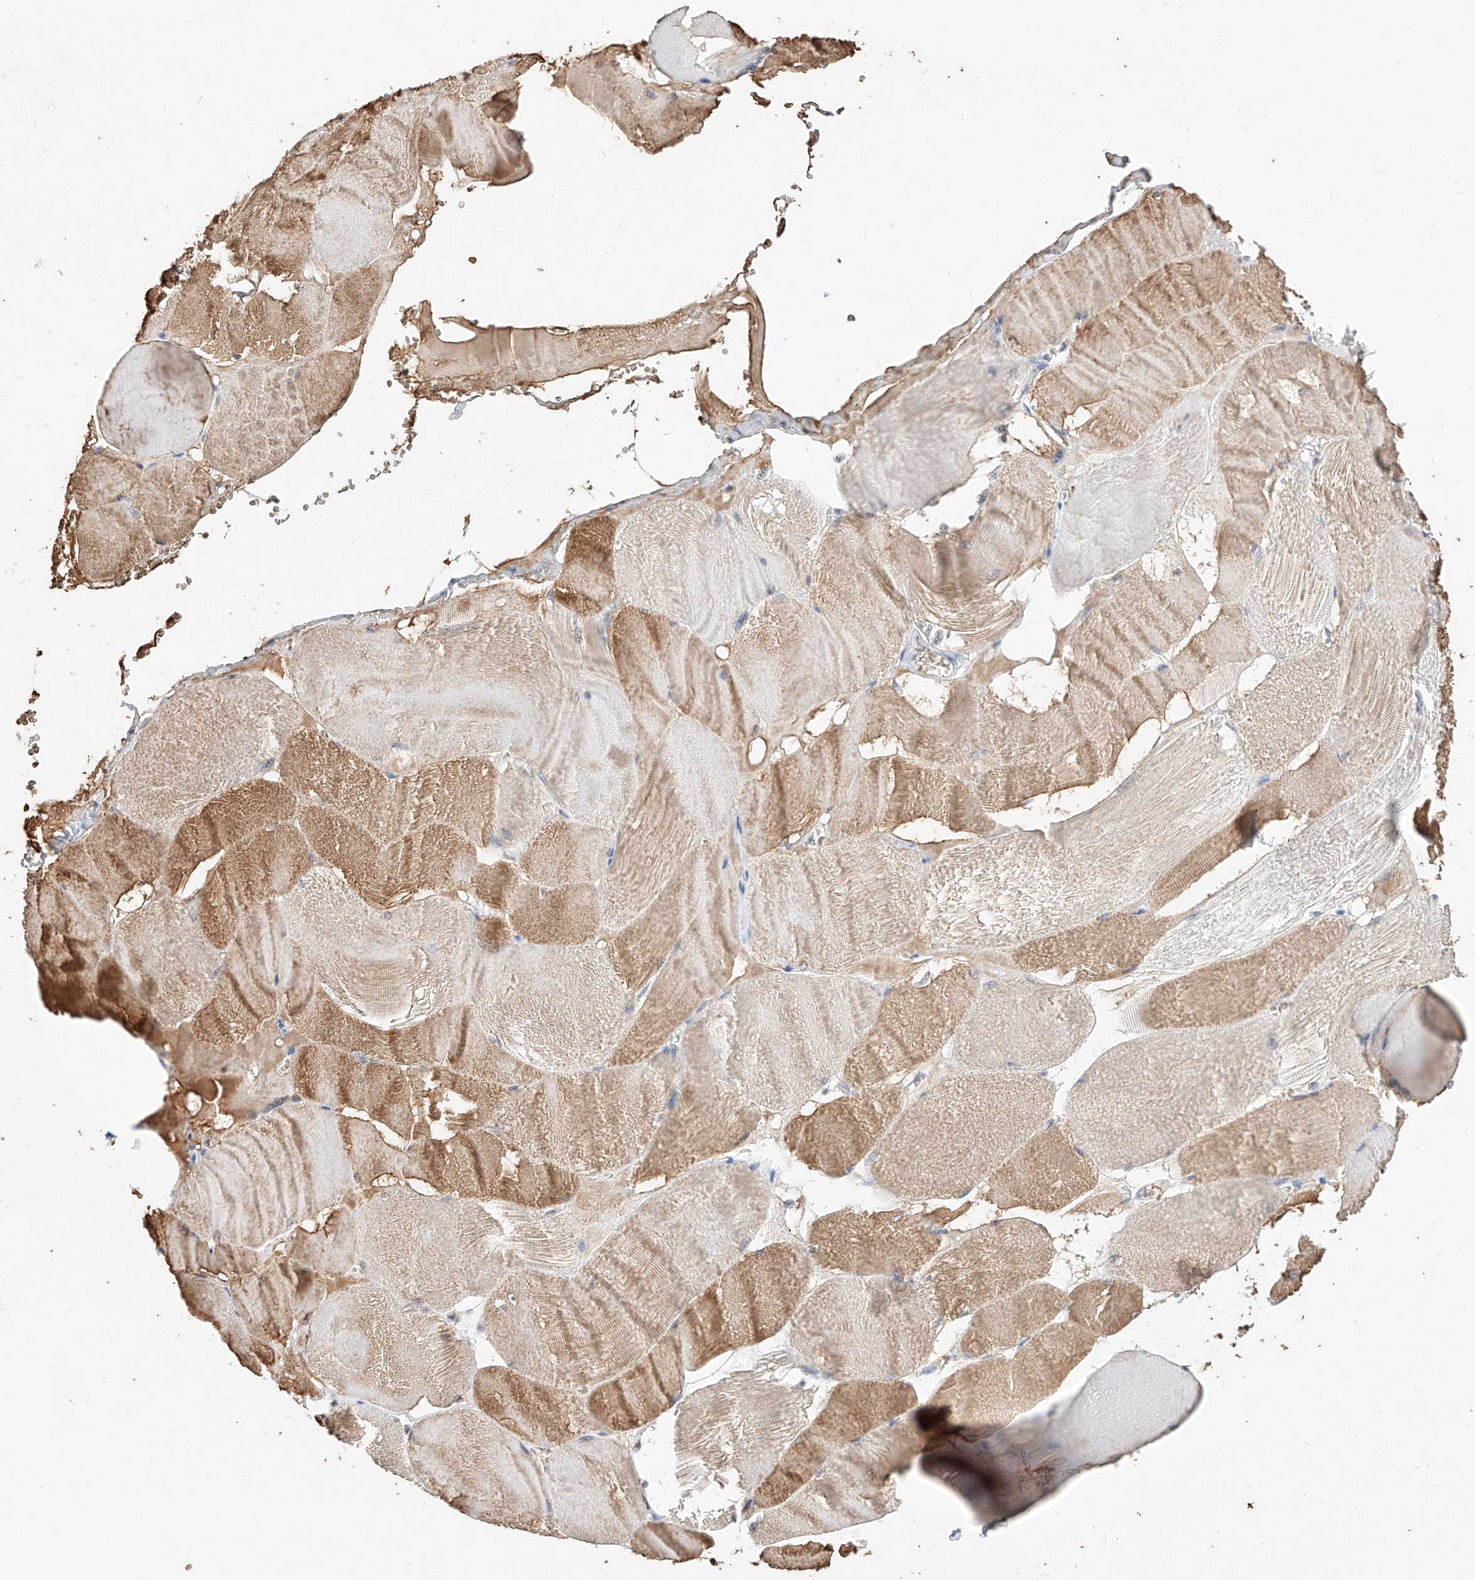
{"staining": {"intensity": "moderate", "quantity": ">75%", "location": "cytoplasmic/membranous"}, "tissue": "skeletal muscle", "cell_type": "Myocytes", "image_type": "normal", "snomed": [{"axis": "morphology", "description": "Normal tissue, NOS"}, {"axis": "morphology", "description": "Basal cell carcinoma"}, {"axis": "topography", "description": "Skeletal muscle"}], "caption": "Immunohistochemistry histopathology image of benign skeletal muscle: human skeletal muscle stained using immunohistochemistry reveals medium levels of moderate protein expression localized specifically in the cytoplasmic/membranous of myocytes, appearing as a cytoplasmic/membranous brown color.", "gene": "ZFP42", "patient": {"sex": "female", "age": 64}}